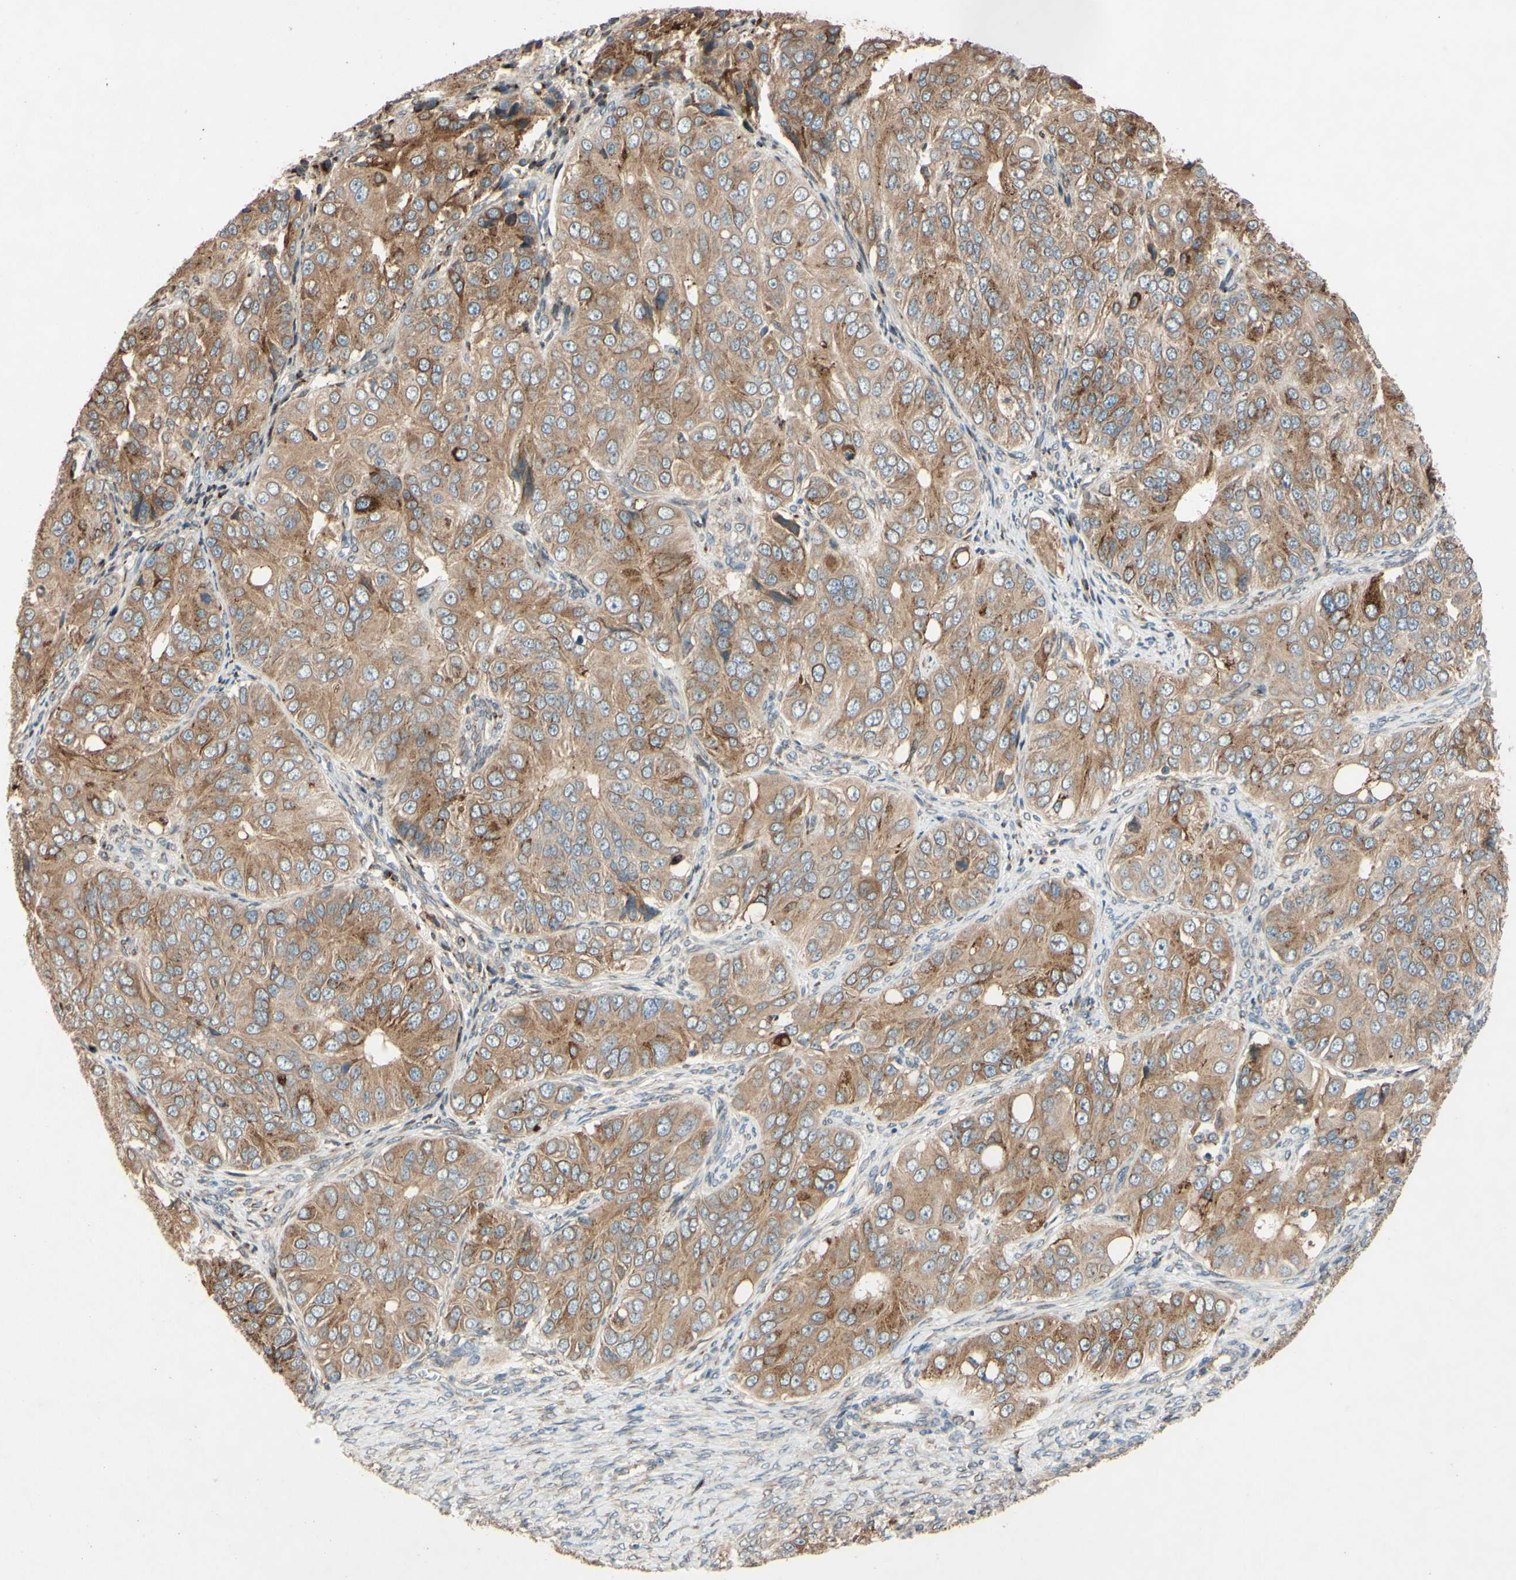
{"staining": {"intensity": "moderate", "quantity": ">75%", "location": "cytoplasmic/membranous,nuclear"}, "tissue": "ovarian cancer", "cell_type": "Tumor cells", "image_type": "cancer", "snomed": [{"axis": "morphology", "description": "Carcinoma, endometroid"}, {"axis": "topography", "description": "Ovary"}], "caption": "Ovarian cancer tissue exhibits moderate cytoplasmic/membranous and nuclear staining in approximately >75% of tumor cells", "gene": "PTPRU", "patient": {"sex": "female", "age": 51}}